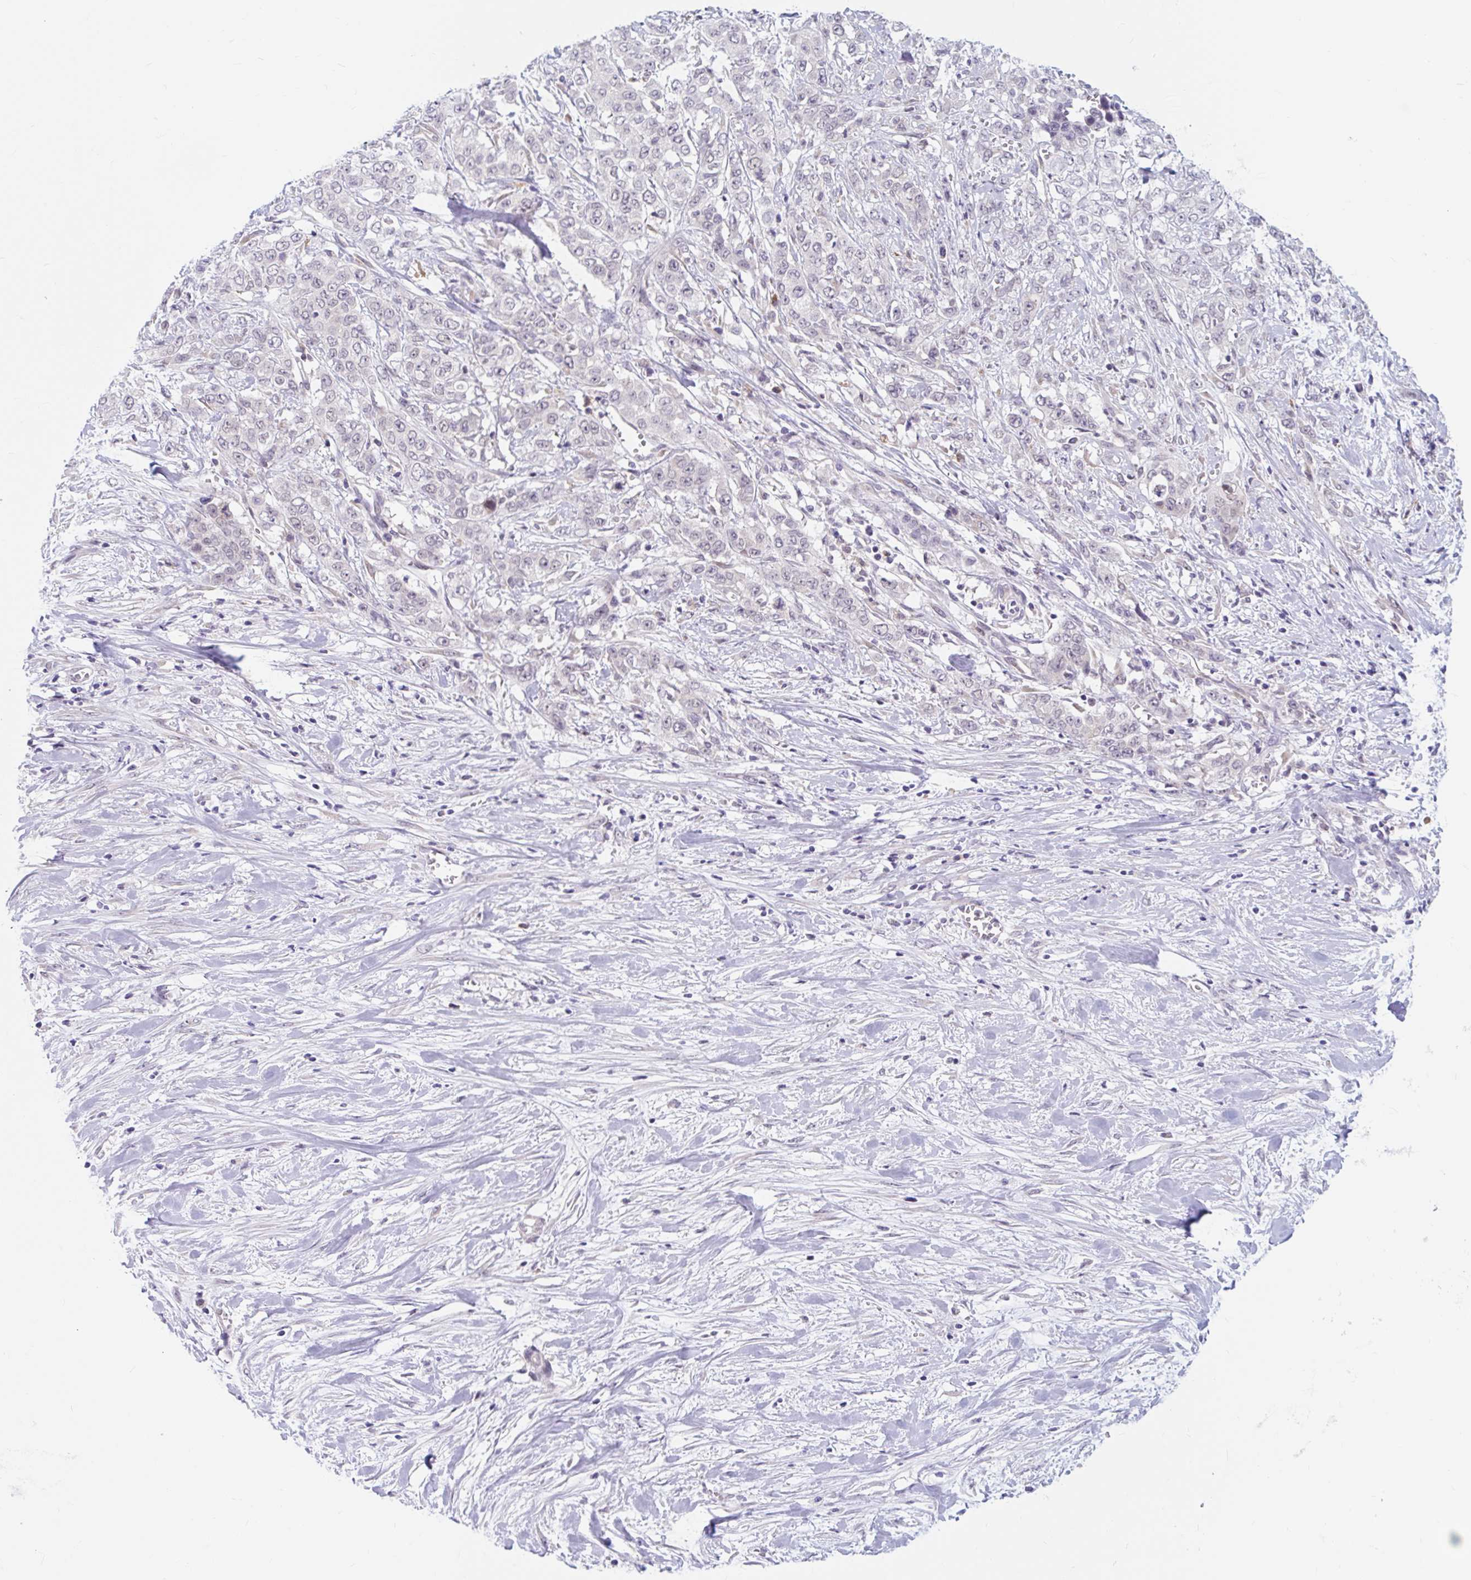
{"staining": {"intensity": "negative", "quantity": "none", "location": "none"}, "tissue": "stomach cancer", "cell_type": "Tumor cells", "image_type": "cancer", "snomed": [{"axis": "morphology", "description": "Adenocarcinoma, NOS"}, {"axis": "topography", "description": "Stomach, upper"}], "caption": "Immunohistochemistry histopathology image of neoplastic tissue: adenocarcinoma (stomach) stained with DAB (3,3'-diaminobenzidine) shows no significant protein staining in tumor cells.", "gene": "SRSF10", "patient": {"sex": "male", "age": 62}}